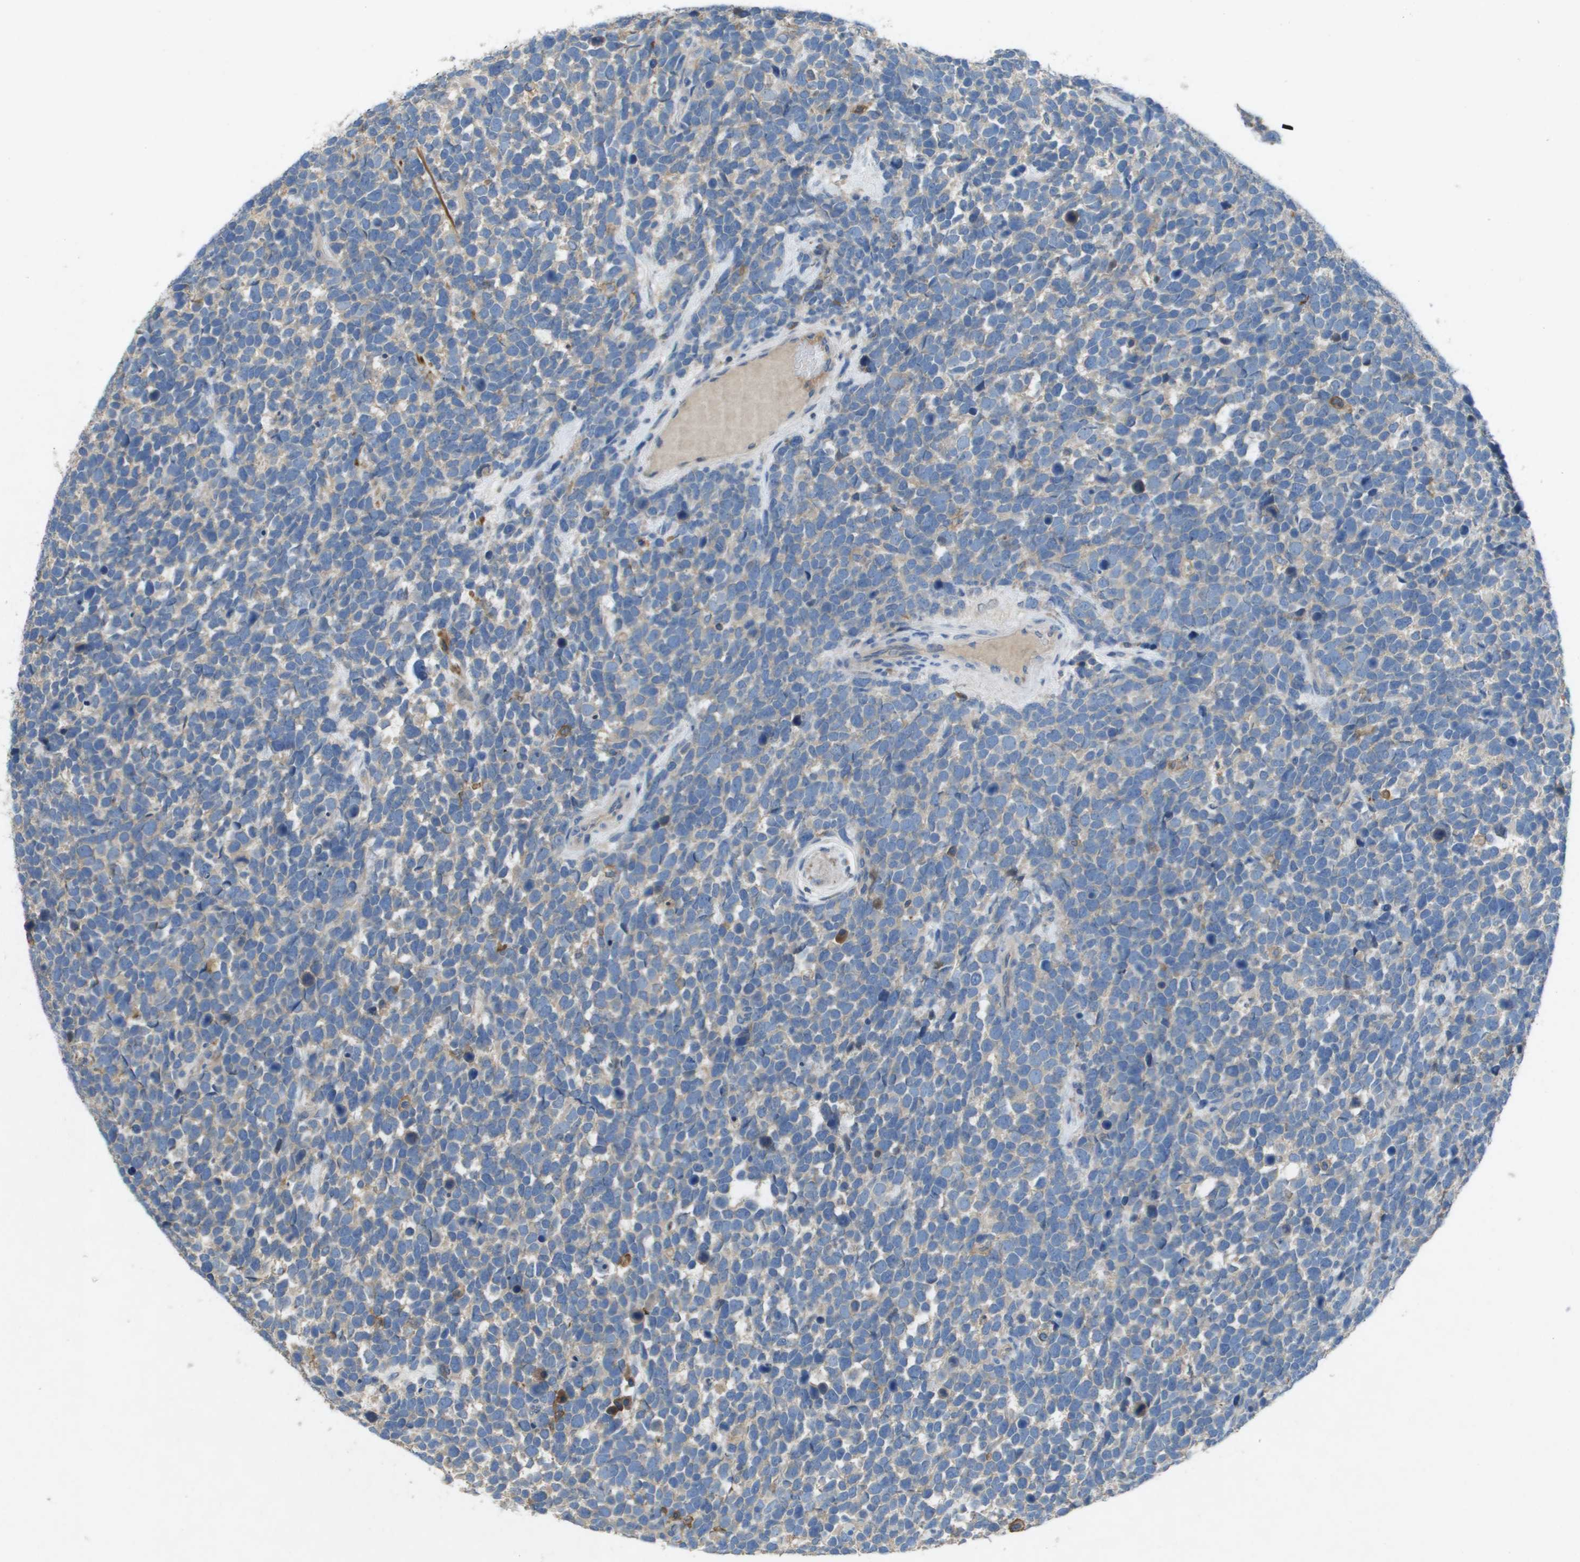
{"staining": {"intensity": "weak", "quantity": "<25%", "location": "cytoplasmic/membranous"}, "tissue": "urothelial cancer", "cell_type": "Tumor cells", "image_type": "cancer", "snomed": [{"axis": "morphology", "description": "Urothelial carcinoma, High grade"}, {"axis": "topography", "description": "Urinary bladder"}], "caption": "Tumor cells are negative for brown protein staining in urothelial cancer.", "gene": "CLCA4", "patient": {"sex": "female", "age": 82}}